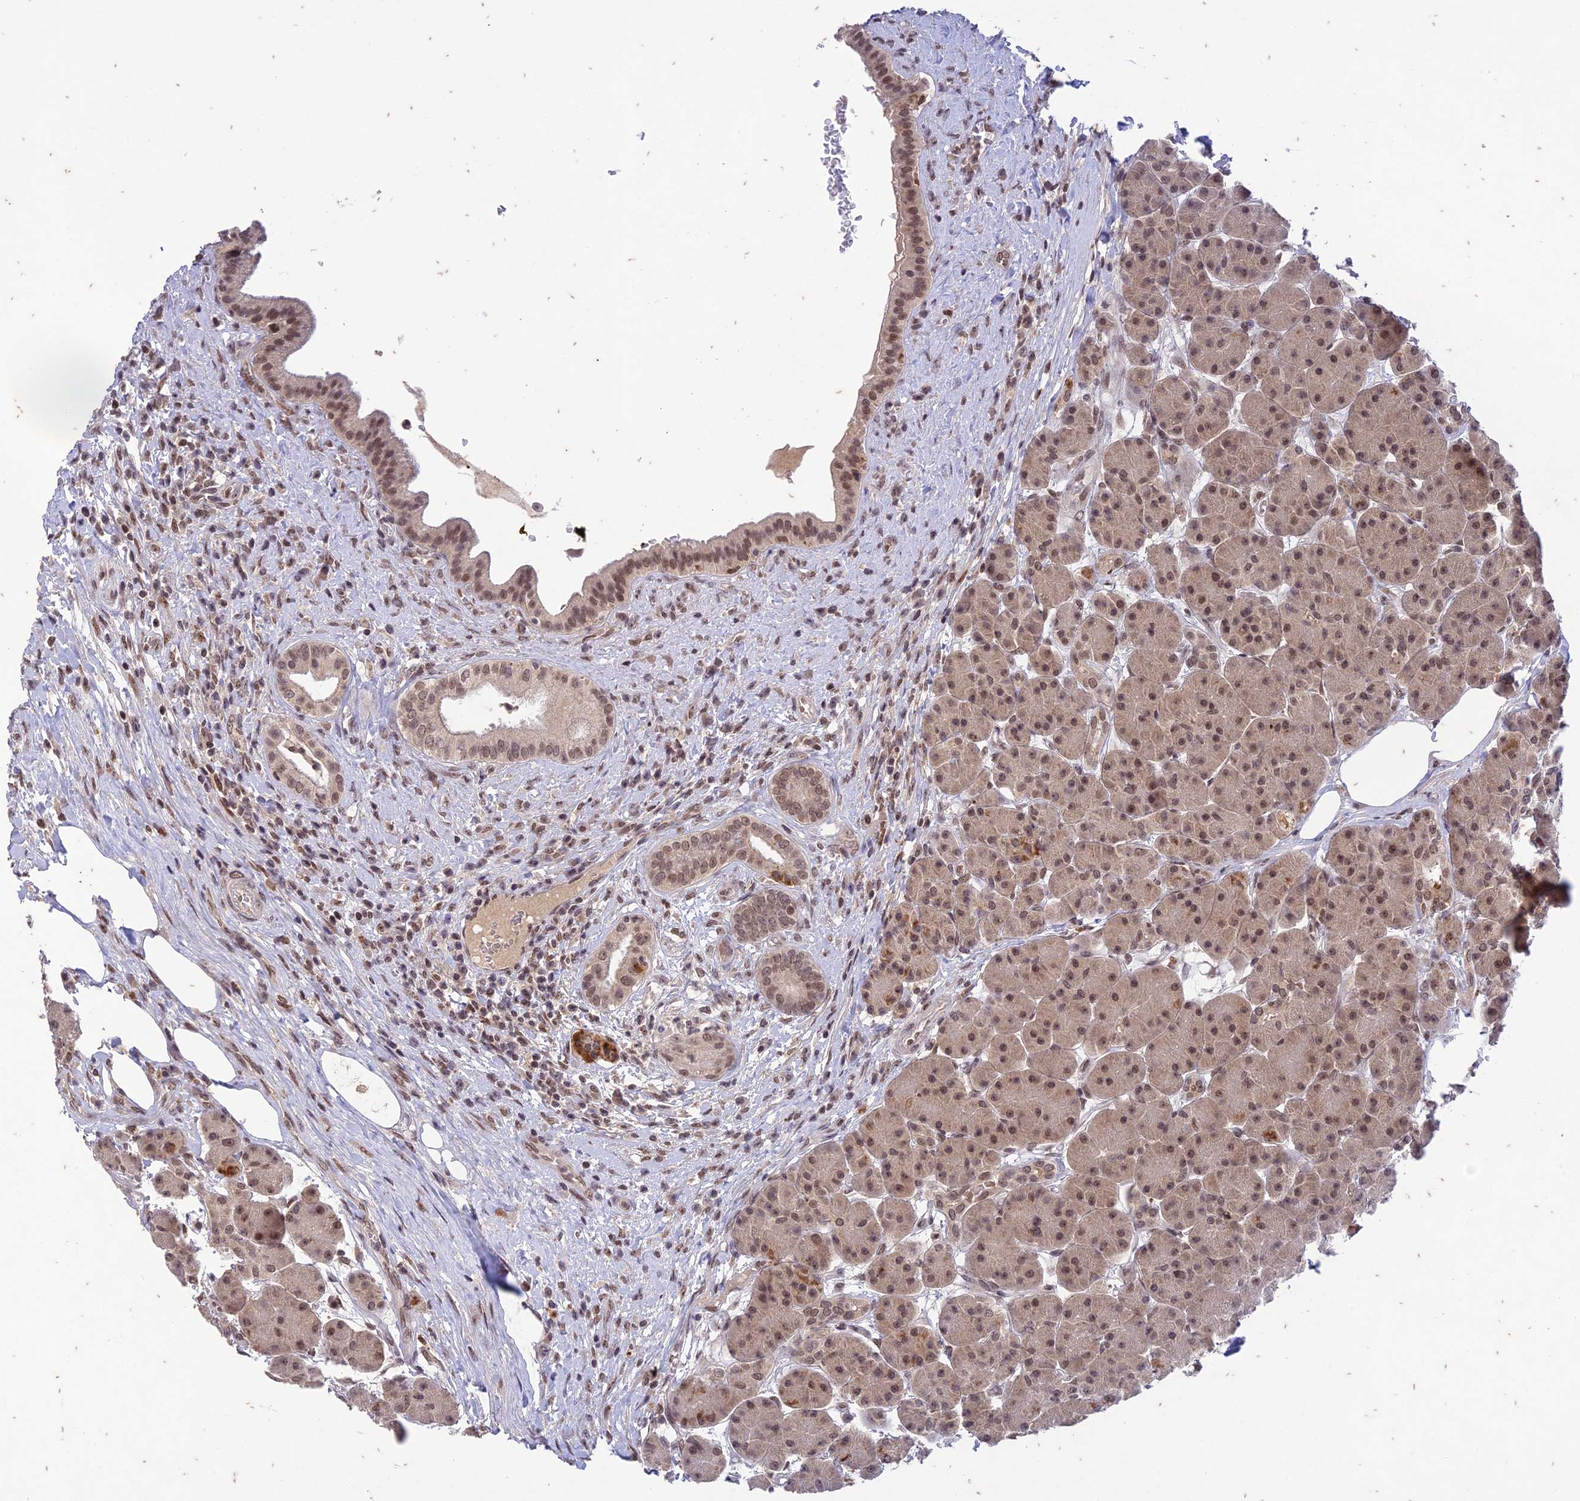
{"staining": {"intensity": "moderate", "quantity": ">75%", "location": "cytoplasmic/membranous,nuclear"}, "tissue": "pancreas", "cell_type": "Exocrine glandular cells", "image_type": "normal", "snomed": [{"axis": "morphology", "description": "Normal tissue, NOS"}, {"axis": "topography", "description": "Pancreas"}], "caption": "Unremarkable pancreas displays moderate cytoplasmic/membranous,nuclear staining in approximately >75% of exocrine glandular cells.", "gene": "POP4", "patient": {"sex": "male", "age": 63}}